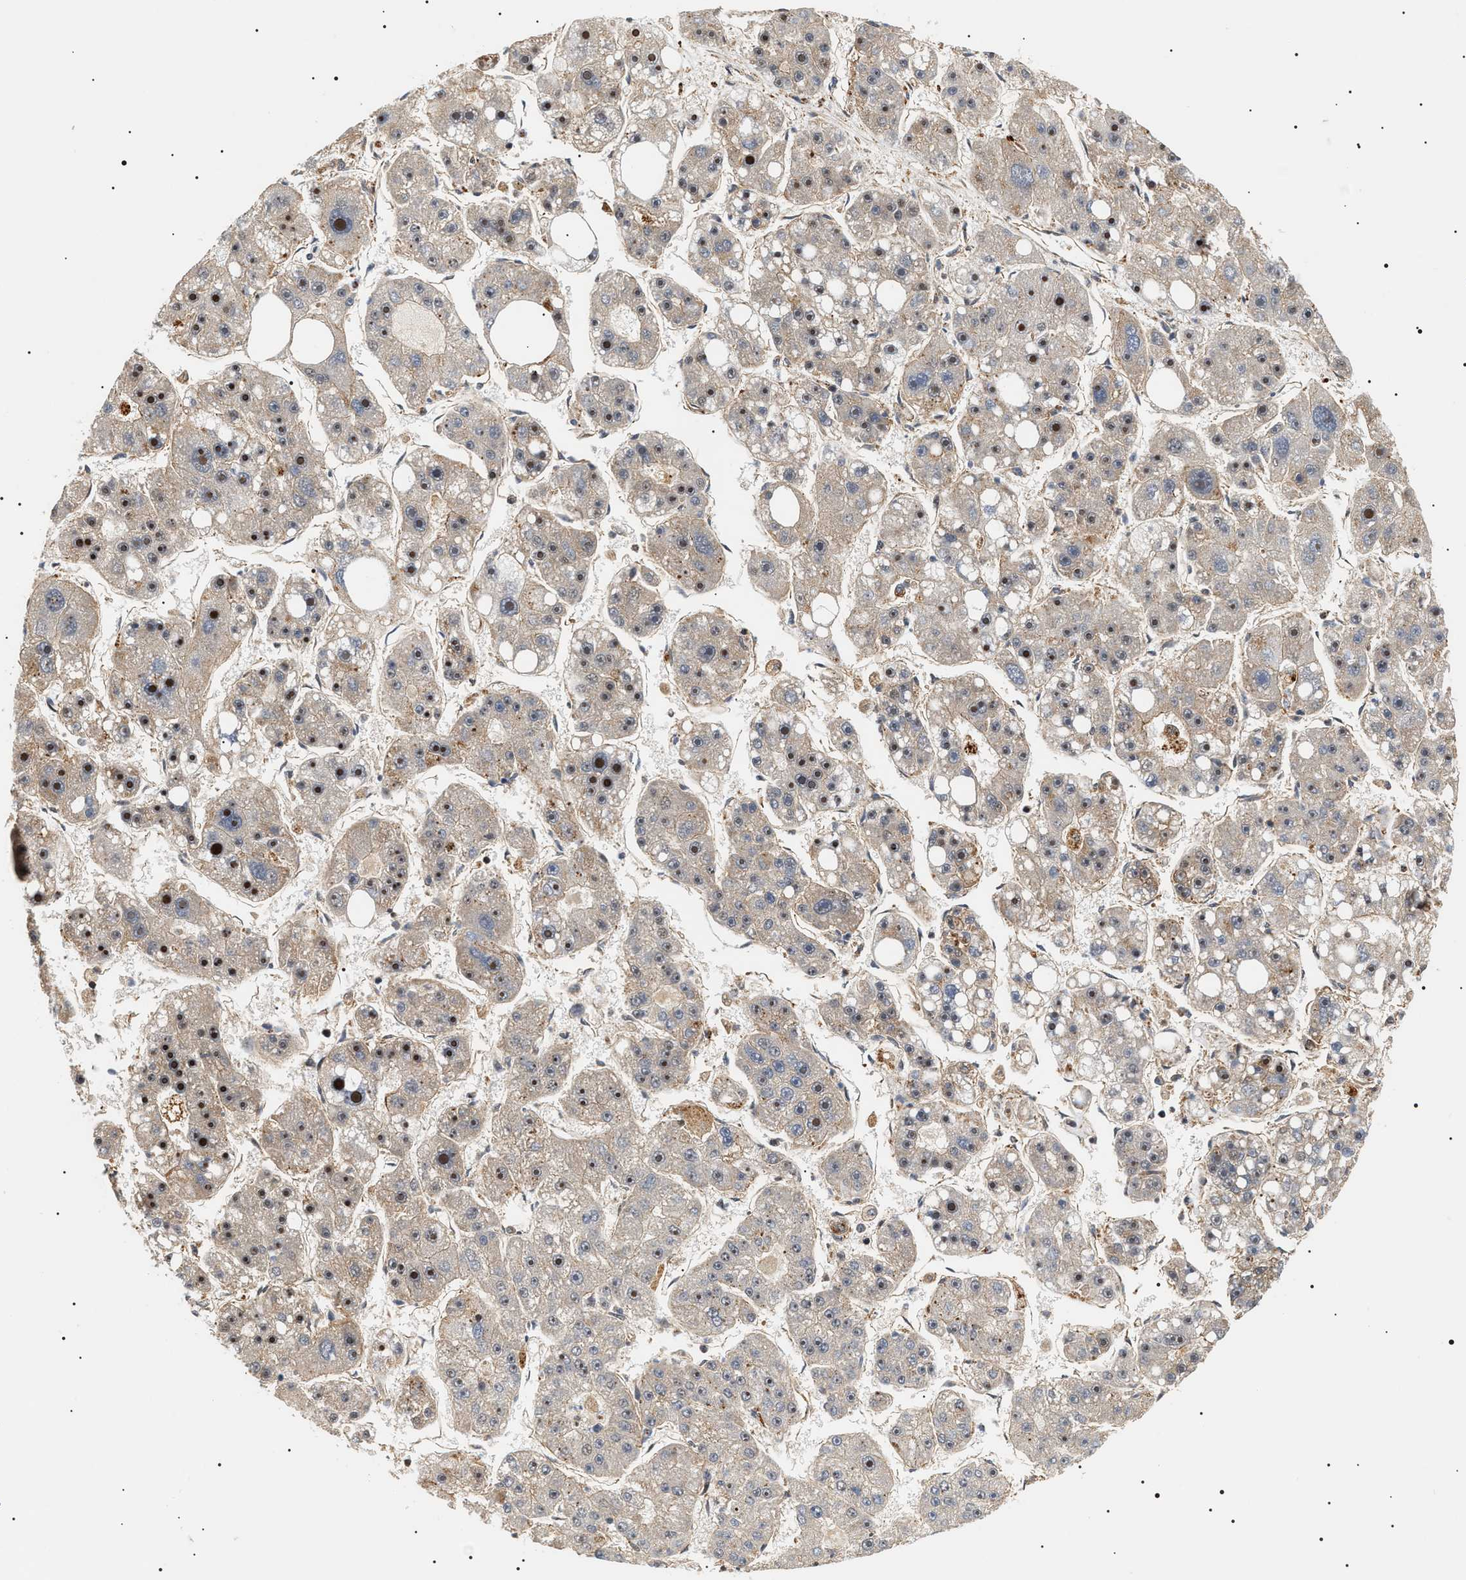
{"staining": {"intensity": "moderate", "quantity": "25%-75%", "location": "nuclear"}, "tissue": "liver cancer", "cell_type": "Tumor cells", "image_type": "cancer", "snomed": [{"axis": "morphology", "description": "Carcinoma, Hepatocellular, NOS"}, {"axis": "topography", "description": "Liver"}], "caption": "This is a photomicrograph of IHC staining of liver cancer, which shows moderate positivity in the nuclear of tumor cells.", "gene": "SH3GLB2", "patient": {"sex": "female", "age": 61}}